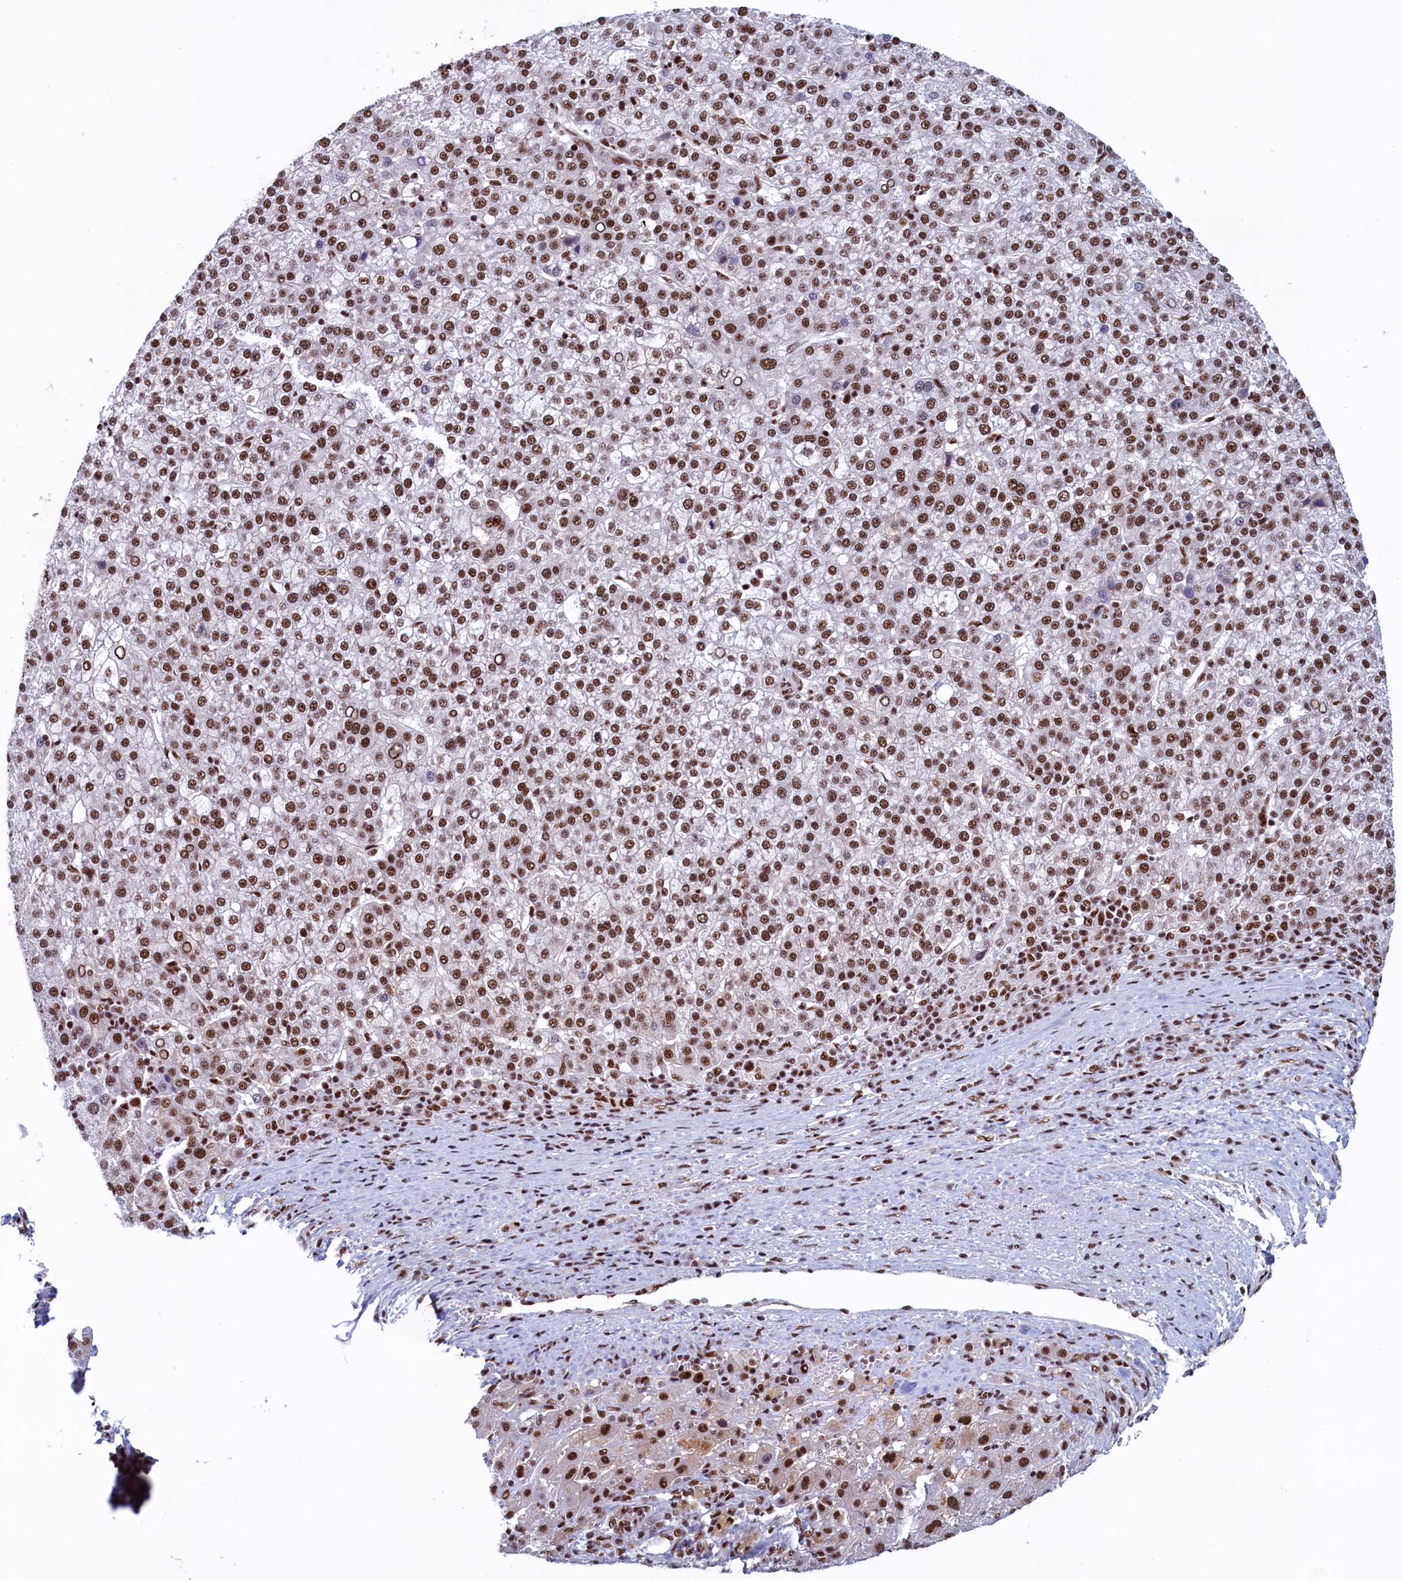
{"staining": {"intensity": "strong", "quantity": ">75%", "location": "nuclear"}, "tissue": "liver cancer", "cell_type": "Tumor cells", "image_type": "cancer", "snomed": [{"axis": "morphology", "description": "Carcinoma, Hepatocellular, NOS"}, {"axis": "topography", "description": "Liver"}], "caption": "About >75% of tumor cells in hepatocellular carcinoma (liver) exhibit strong nuclear protein positivity as visualized by brown immunohistochemical staining.", "gene": "ZC3H18", "patient": {"sex": "female", "age": 58}}